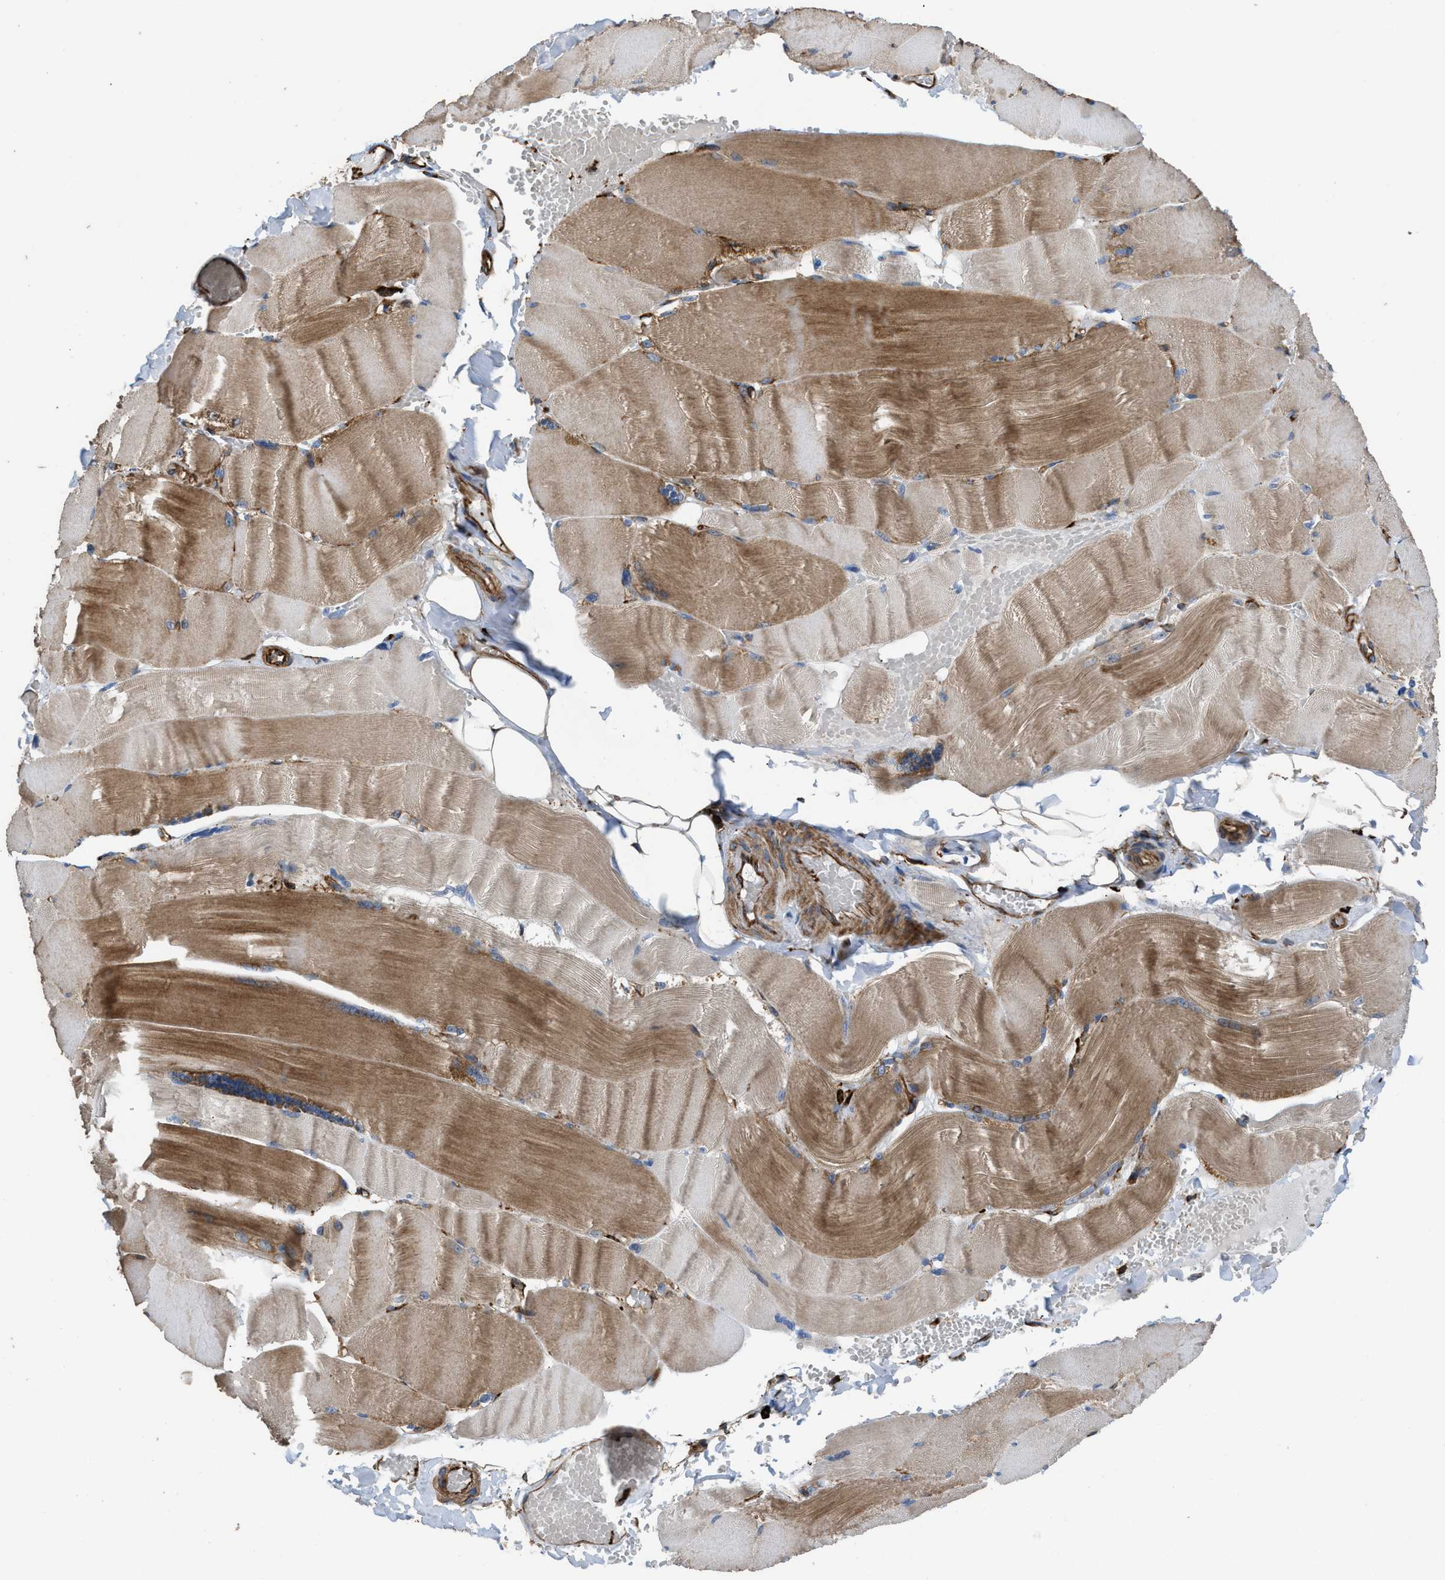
{"staining": {"intensity": "strong", "quantity": "25%-75%", "location": "cytoplasmic/membranous"}, "tissue": "skeletal muscle", "cell_type": "Myocytes", "image_type": "normal", "snomed": [{"axis": "morphology", "description": "Normal tissue, NOS"}, {"axis": "topography", "description": "Skin"}, {"axis": "topography", "description": "Skeletal muscle"}], "caption": "Immunohistochemical staining of unremarkable human skeletal muscle reveals high levels of strong cytoplasmic/membranous expression in approximately 25%-75% of myocytes.", "gene": "EGLN1", "patient": {"sex": "male", "age": 83}}